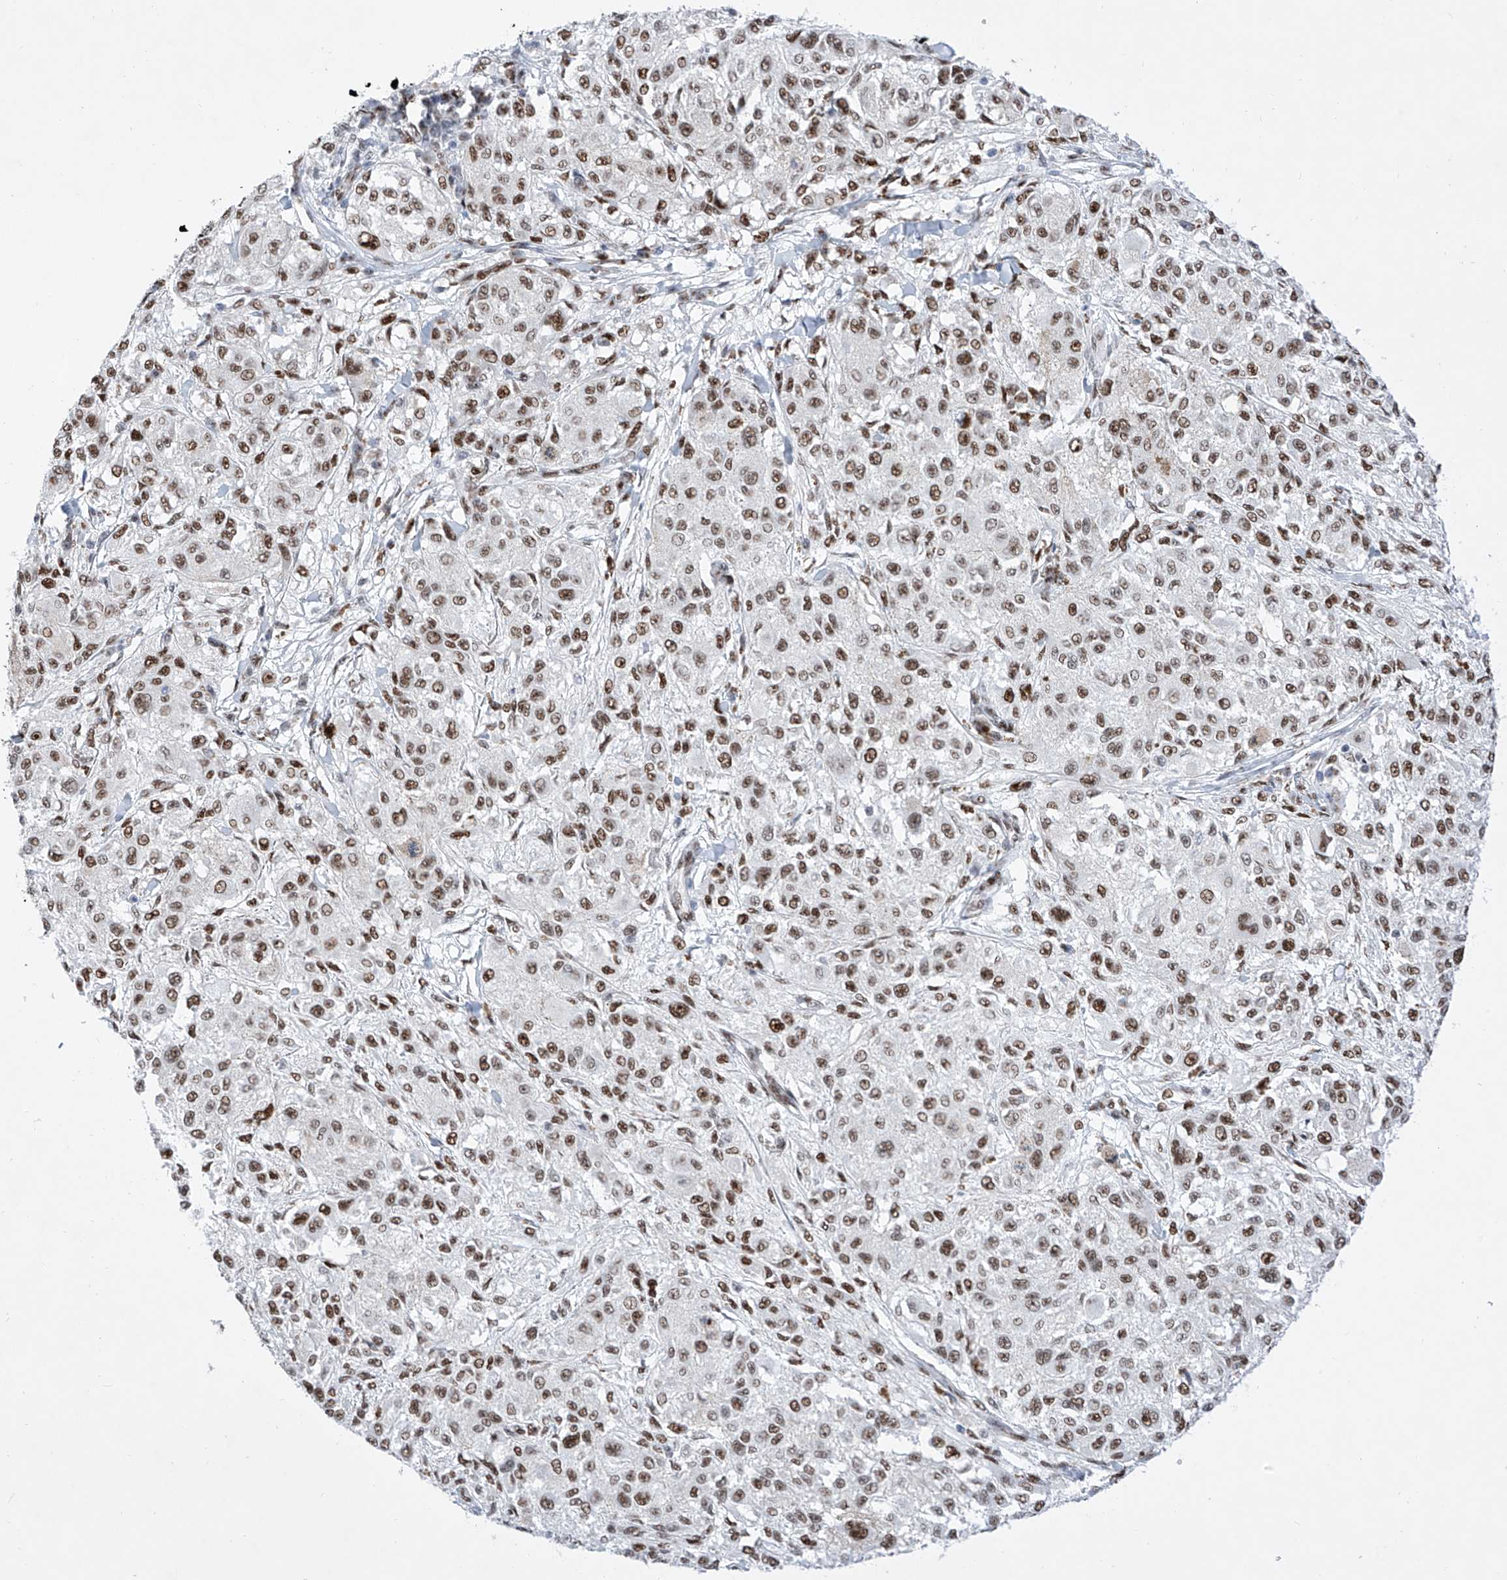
{"staining": {"intensity": "moderate", "quantity": ">75%", "location": "nuclear"}, "tissue": "melanoma", "cell_type": "Tumor cells", "image_type": "cancer", "snomed": [{"axis": "morphology", "description": "Necrosis, NOS"}, {"axis": "morphology", "description": "Malignant melanoma, NOS"}, {"axis": "topography", "description": "Skin"}], "caption": "Protein staining of malignant melanoma tissue demonstrates moderate nuclear positivity in about >75% of tumor cells.", "gene": "ATN1", "patient": {"sex": "female", "age": 87}}